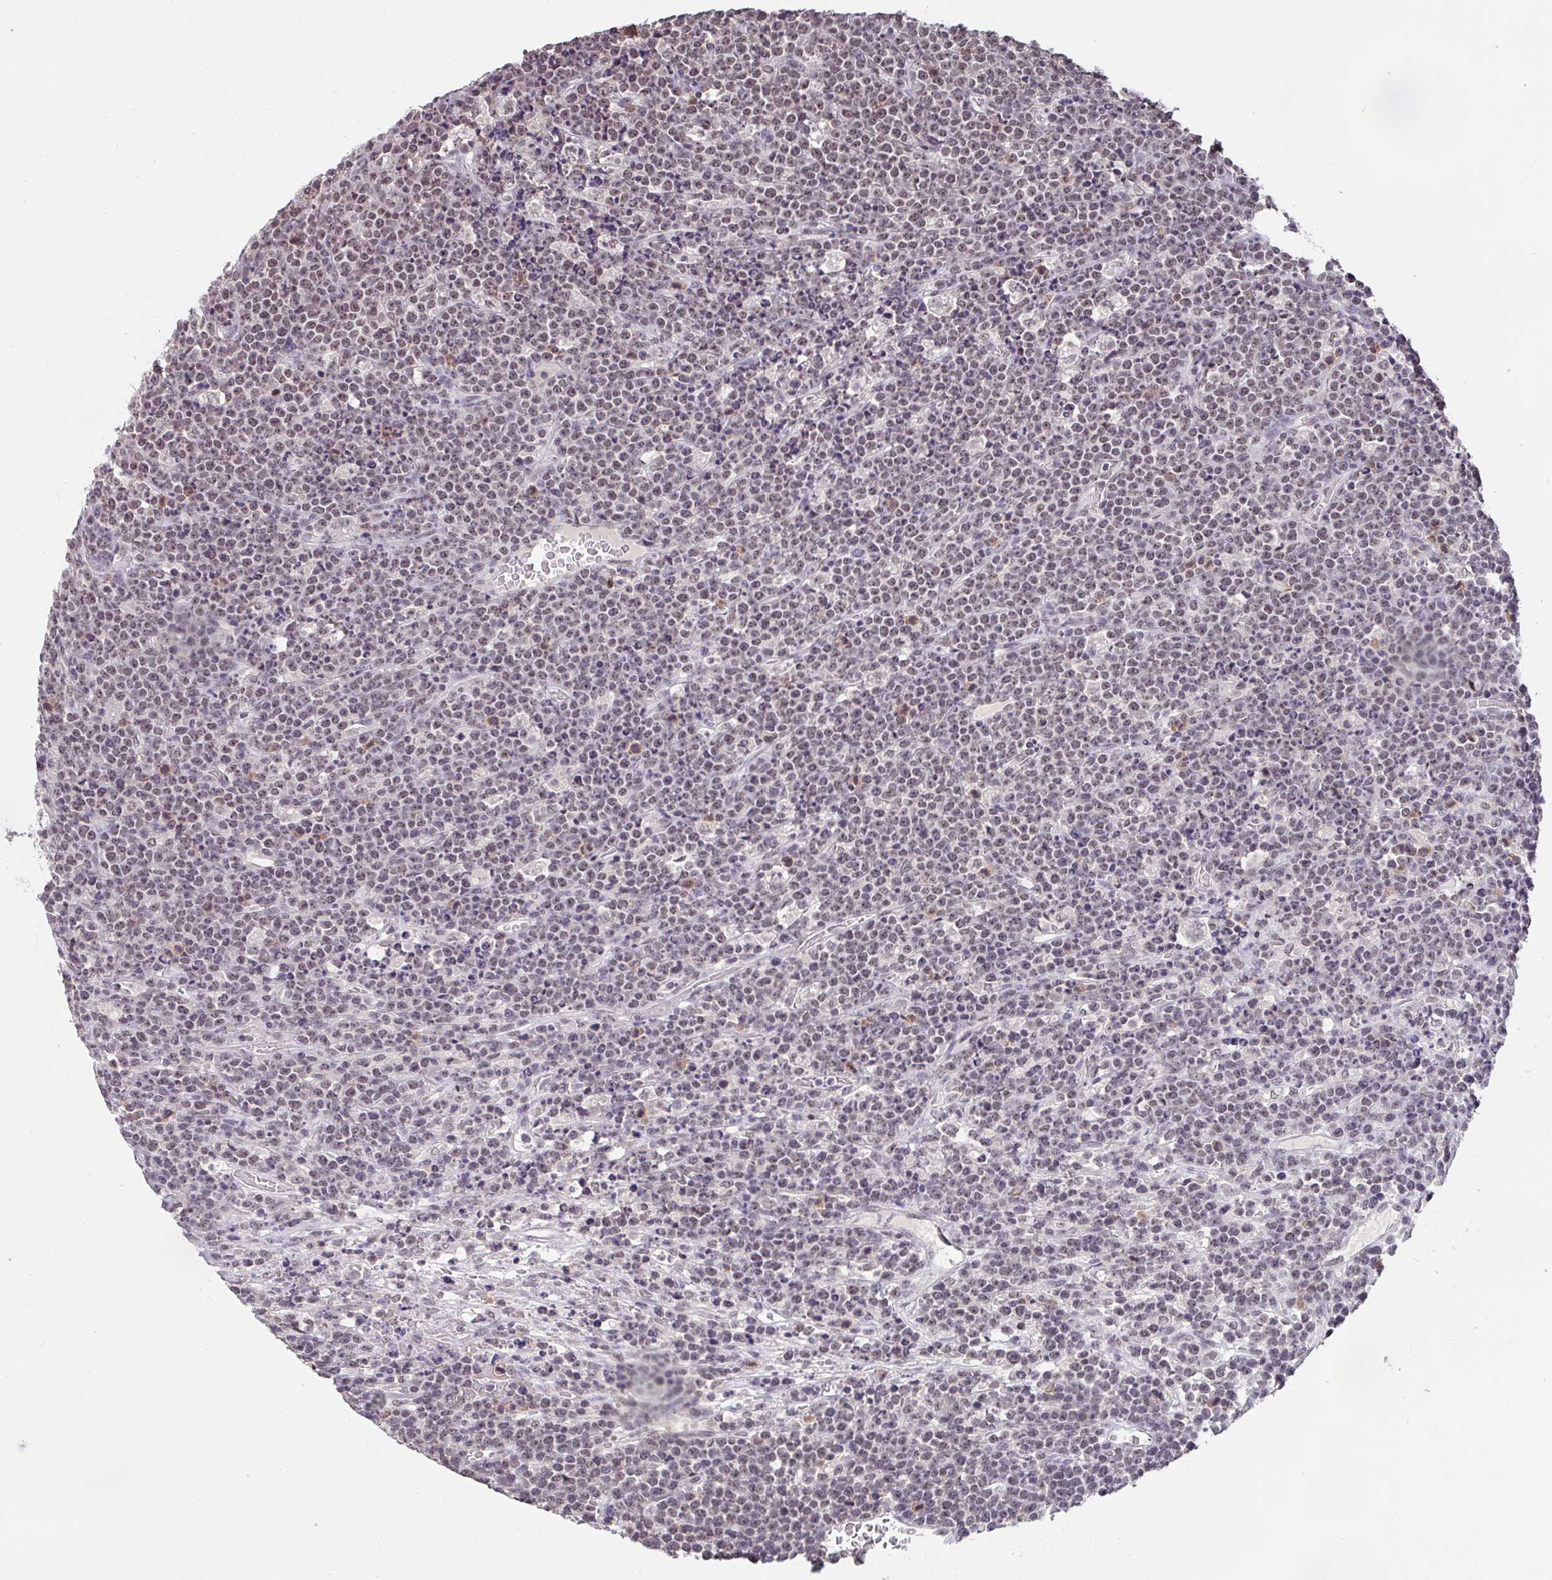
{"staining": {"intensity": "weak", "quantity": "25%-75%", "location": "nuclear"}, "tissue": "lymphoma", "cell_type": "Tumor cells", "image_type": "cancer", "snomed": [{"axis": "morphology", "description": "Malignant lymphoma, non-Hodgkin's type, High grade"}, {"axis": "topography", "description": "Ovary"}], "caption": "The micrograph reveals a brown stain indicating the presence of a protein in the nuclear of tumor cells in lymphoma.", "gene": "DKC1", "patient": {"sex": "female", "age": 56}}